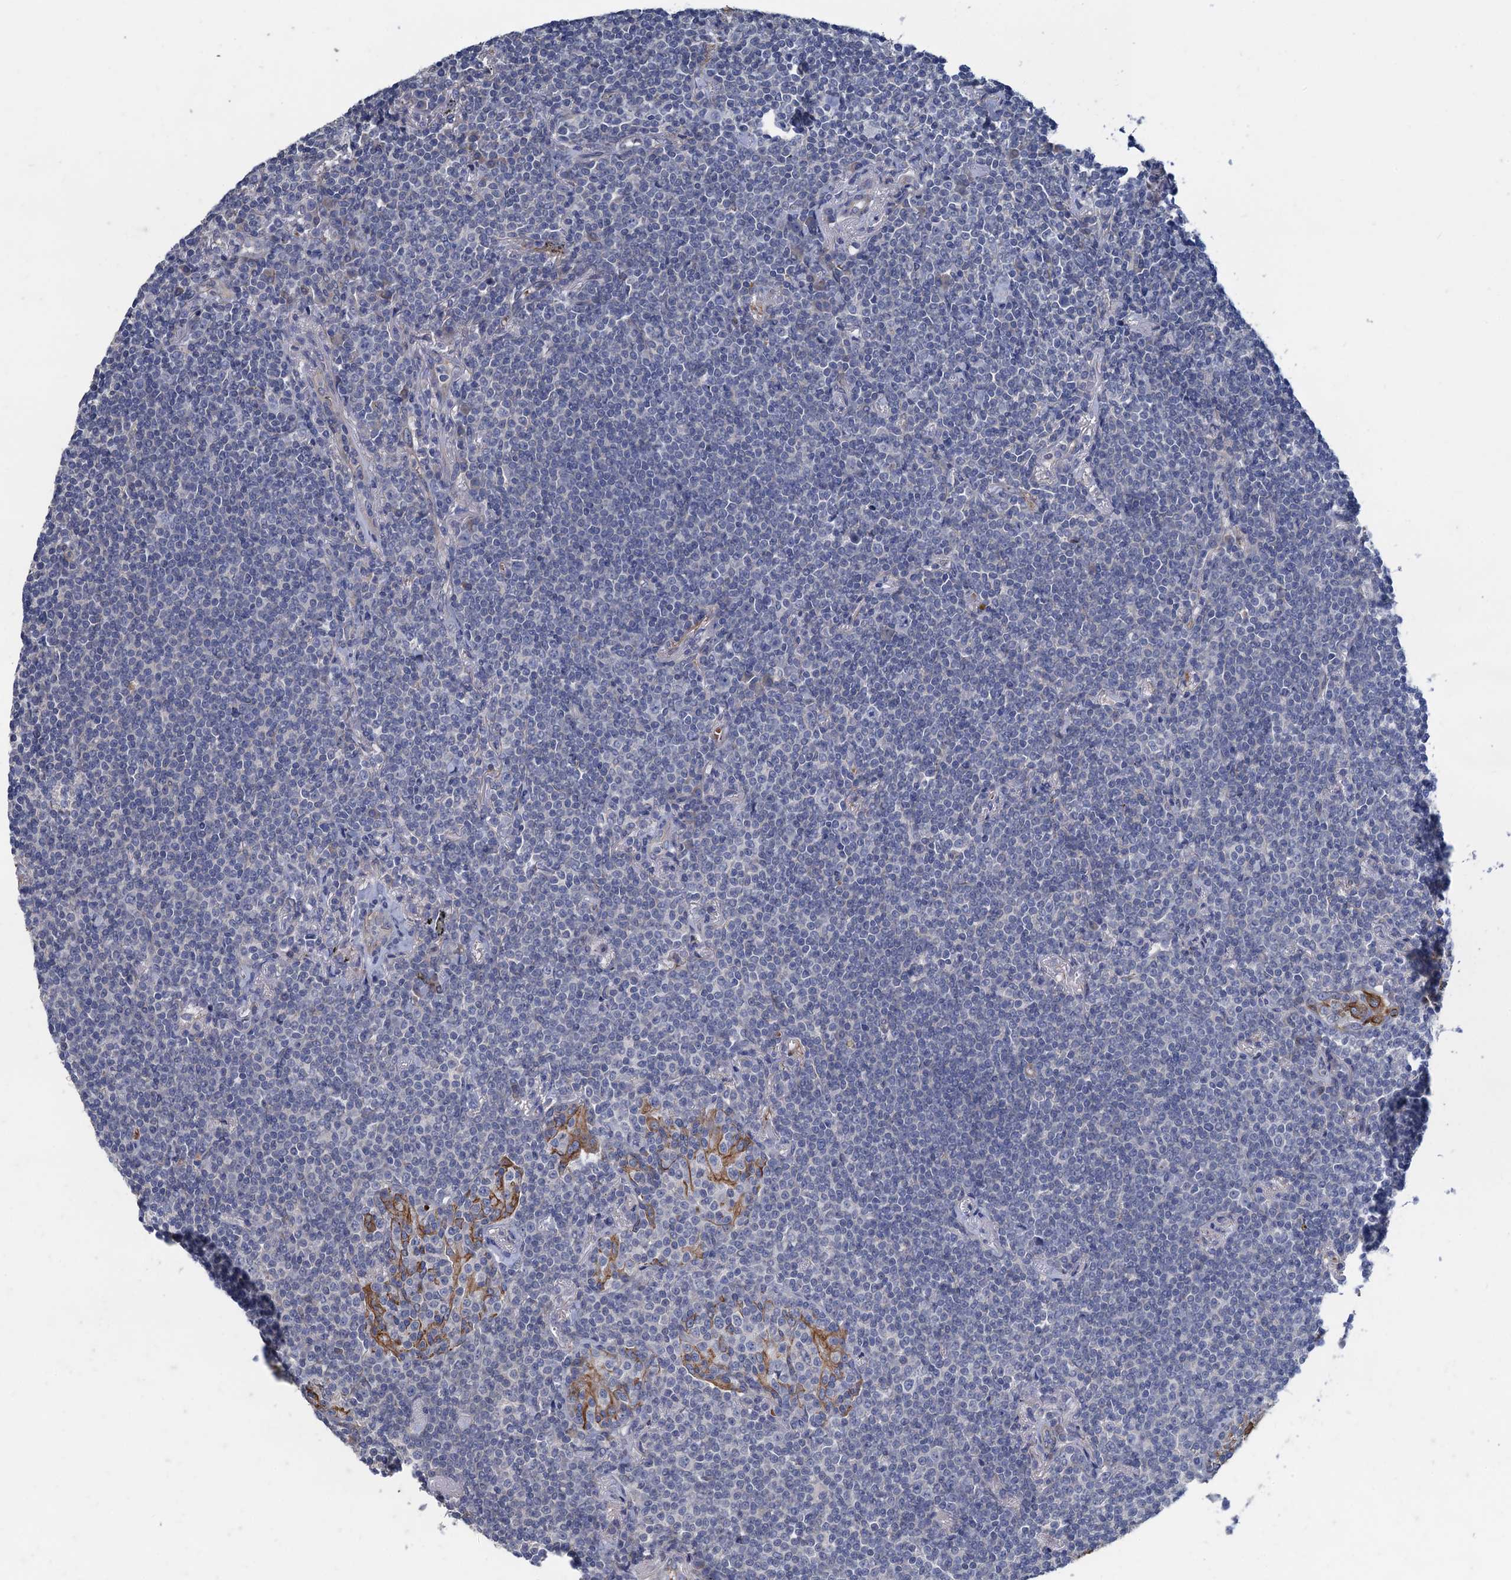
{"staining": {"intensity": "negative", "quantity": "none", "location": "none"}, "tissue": "lymphoma", "cell_type": "Tumor cells", "image_type": "cancer", "snomed": [{"axis": "morphology", "description": "Malignant lymphoma, non-Hodgkin's type, Low grade"}, {"axis": "topography", "description": "Lung"}], "caption": "Immunohistochemical staining of human low-grade malignant lymphoma, non-Hodgkin's type demonstrates no significant staining in tumor cells. (Stains: DAB (3,3'-diaminobenzidine) immunohistochemistry with hematoxylin counter stain, Microscopy: brightfield microscopy at high magnification).", "gene": "SMCO3", "patient": {"sex": "female", "age": 71}}